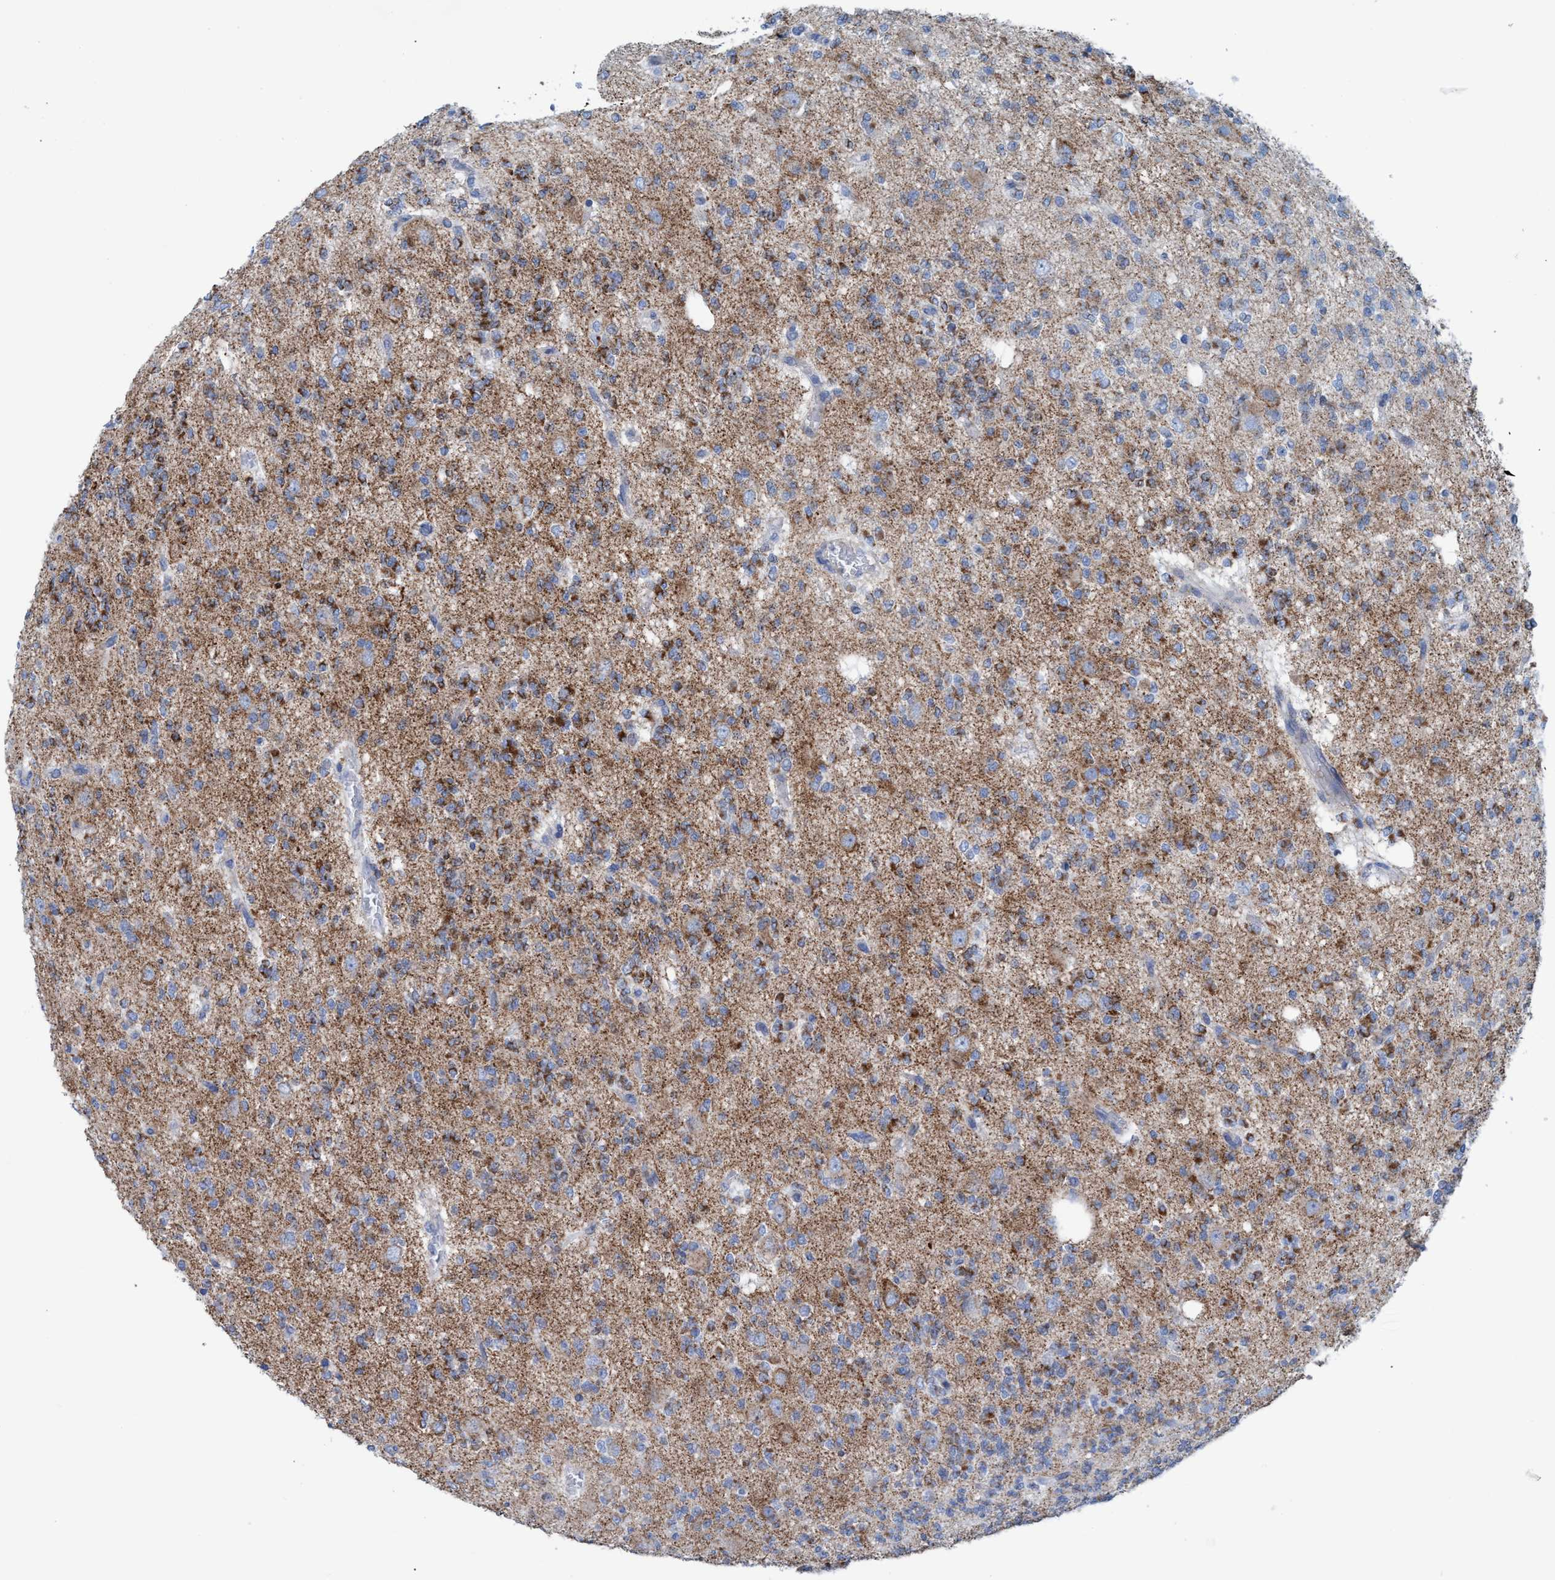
{"staining": {"intensity": "moderate", "quantity": "25%-75%", "location": "cytoplasmic/membranous"}, "tissue": "glioma", "cell_type": "Tumor cells", "image_type": "cancer", "snomed": [{"axis": "morphology", "description": "Glioma, malignant, Low grade"}, {"axis": "topography", "description": "Brain"}], "caption": "Human glioma stained with a brown dye shows moderate cytoplasmic/membranous positive positivity in approximately 25%-75% of tumor cells.", "gene": "GGA3", "patient": {"sex": "male", "age": 38}}